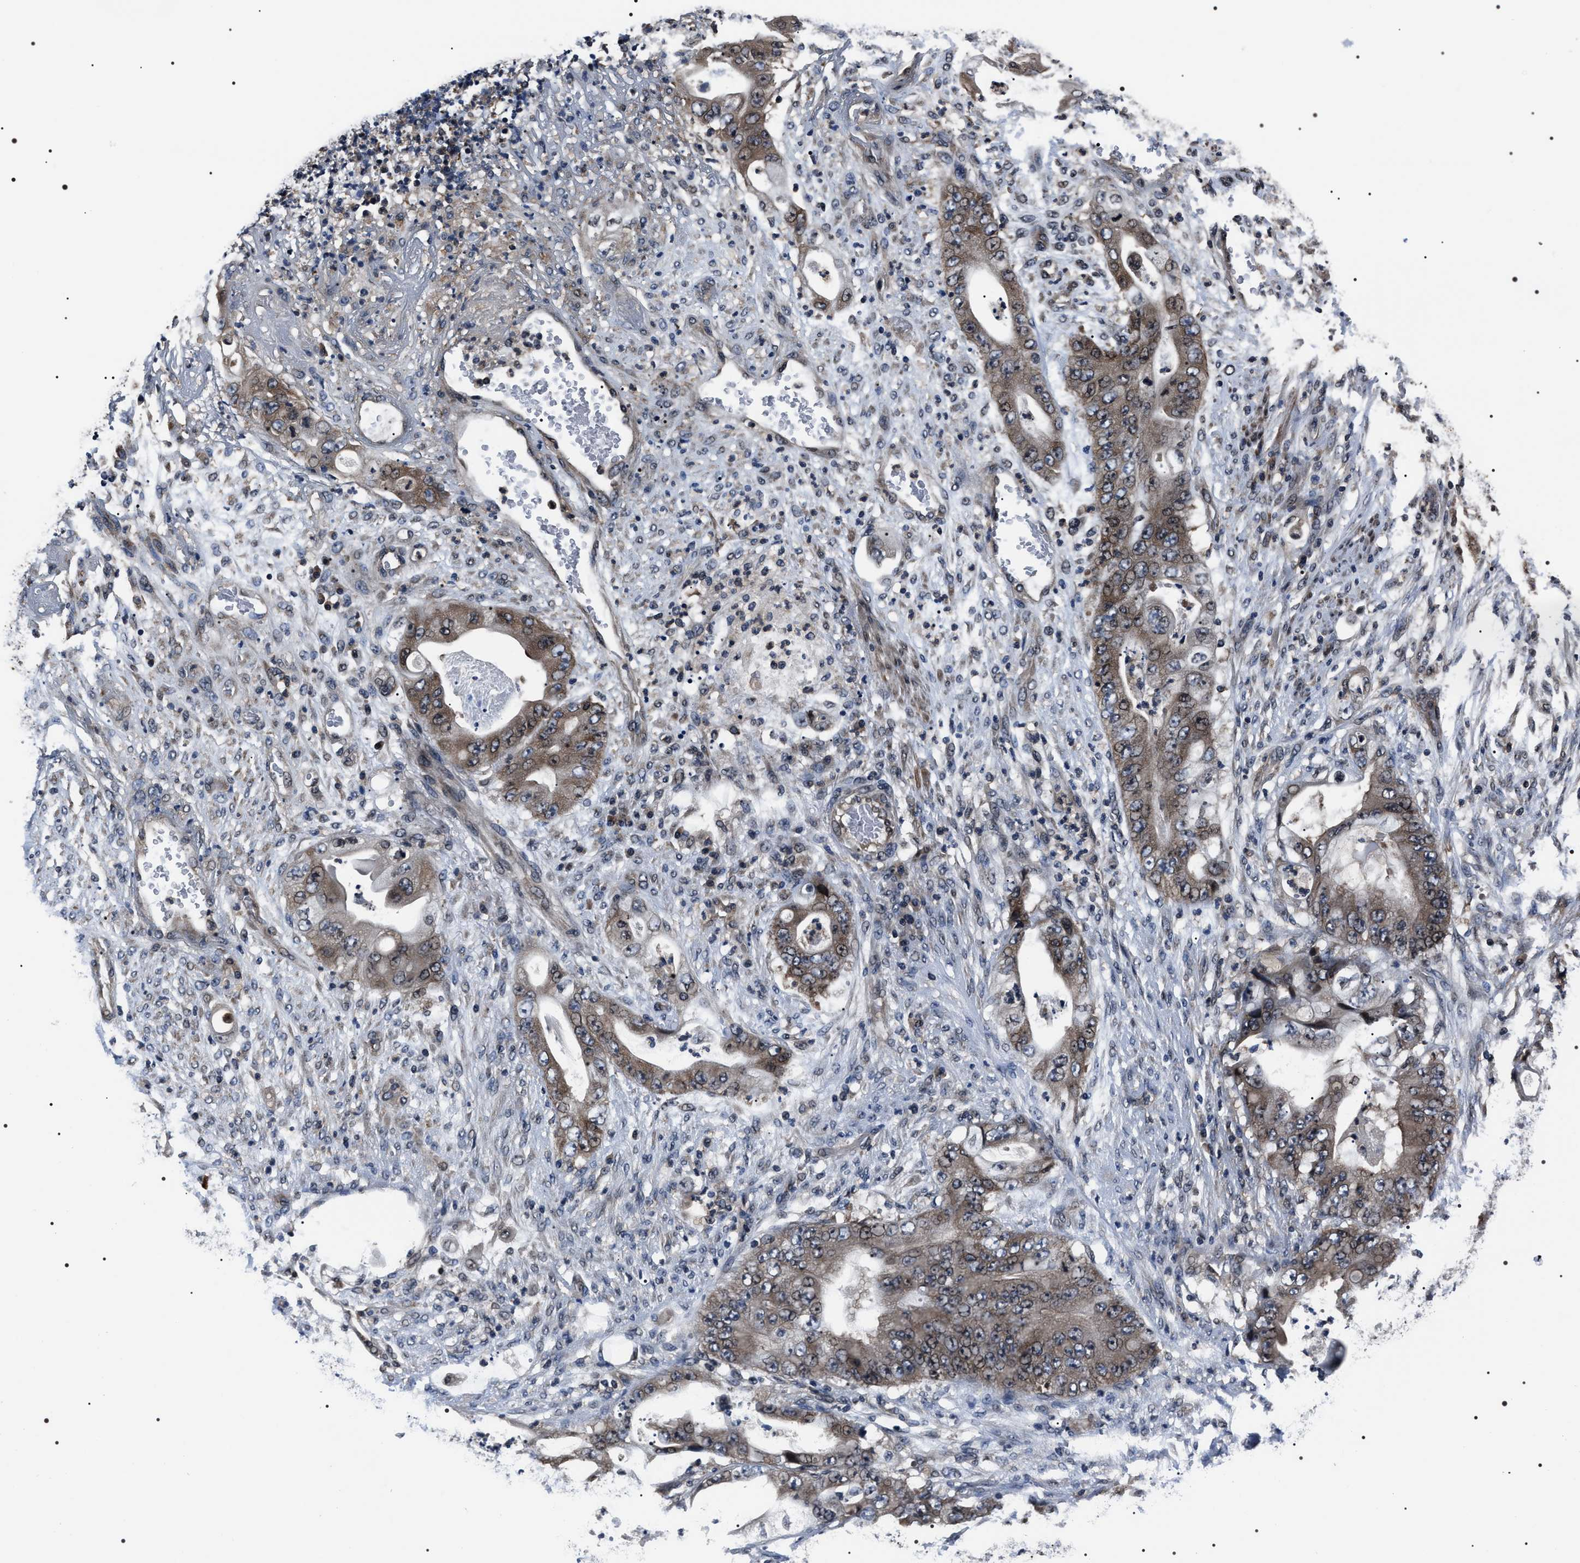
{"staining": {"intensity": "moderate", "quantity": ">75%", "location": "cytoplasmic/membranous,nuclear"}, "tissue": "stomach cancer", "cell_type": "Tumor cells", "image_type": "cancer", "snomed": [{"axis": "morphology", "description": "Adenocarcinoma, NOS"}, {"axis": "topography", "description": "Stomach"}], "caption": "Human adenocarcinoma (stomach) stained with a protein marker displays moderate staining in tumor cells.", "gene": "SIPA1", "patient": {"sex": "female", "age": 73}}